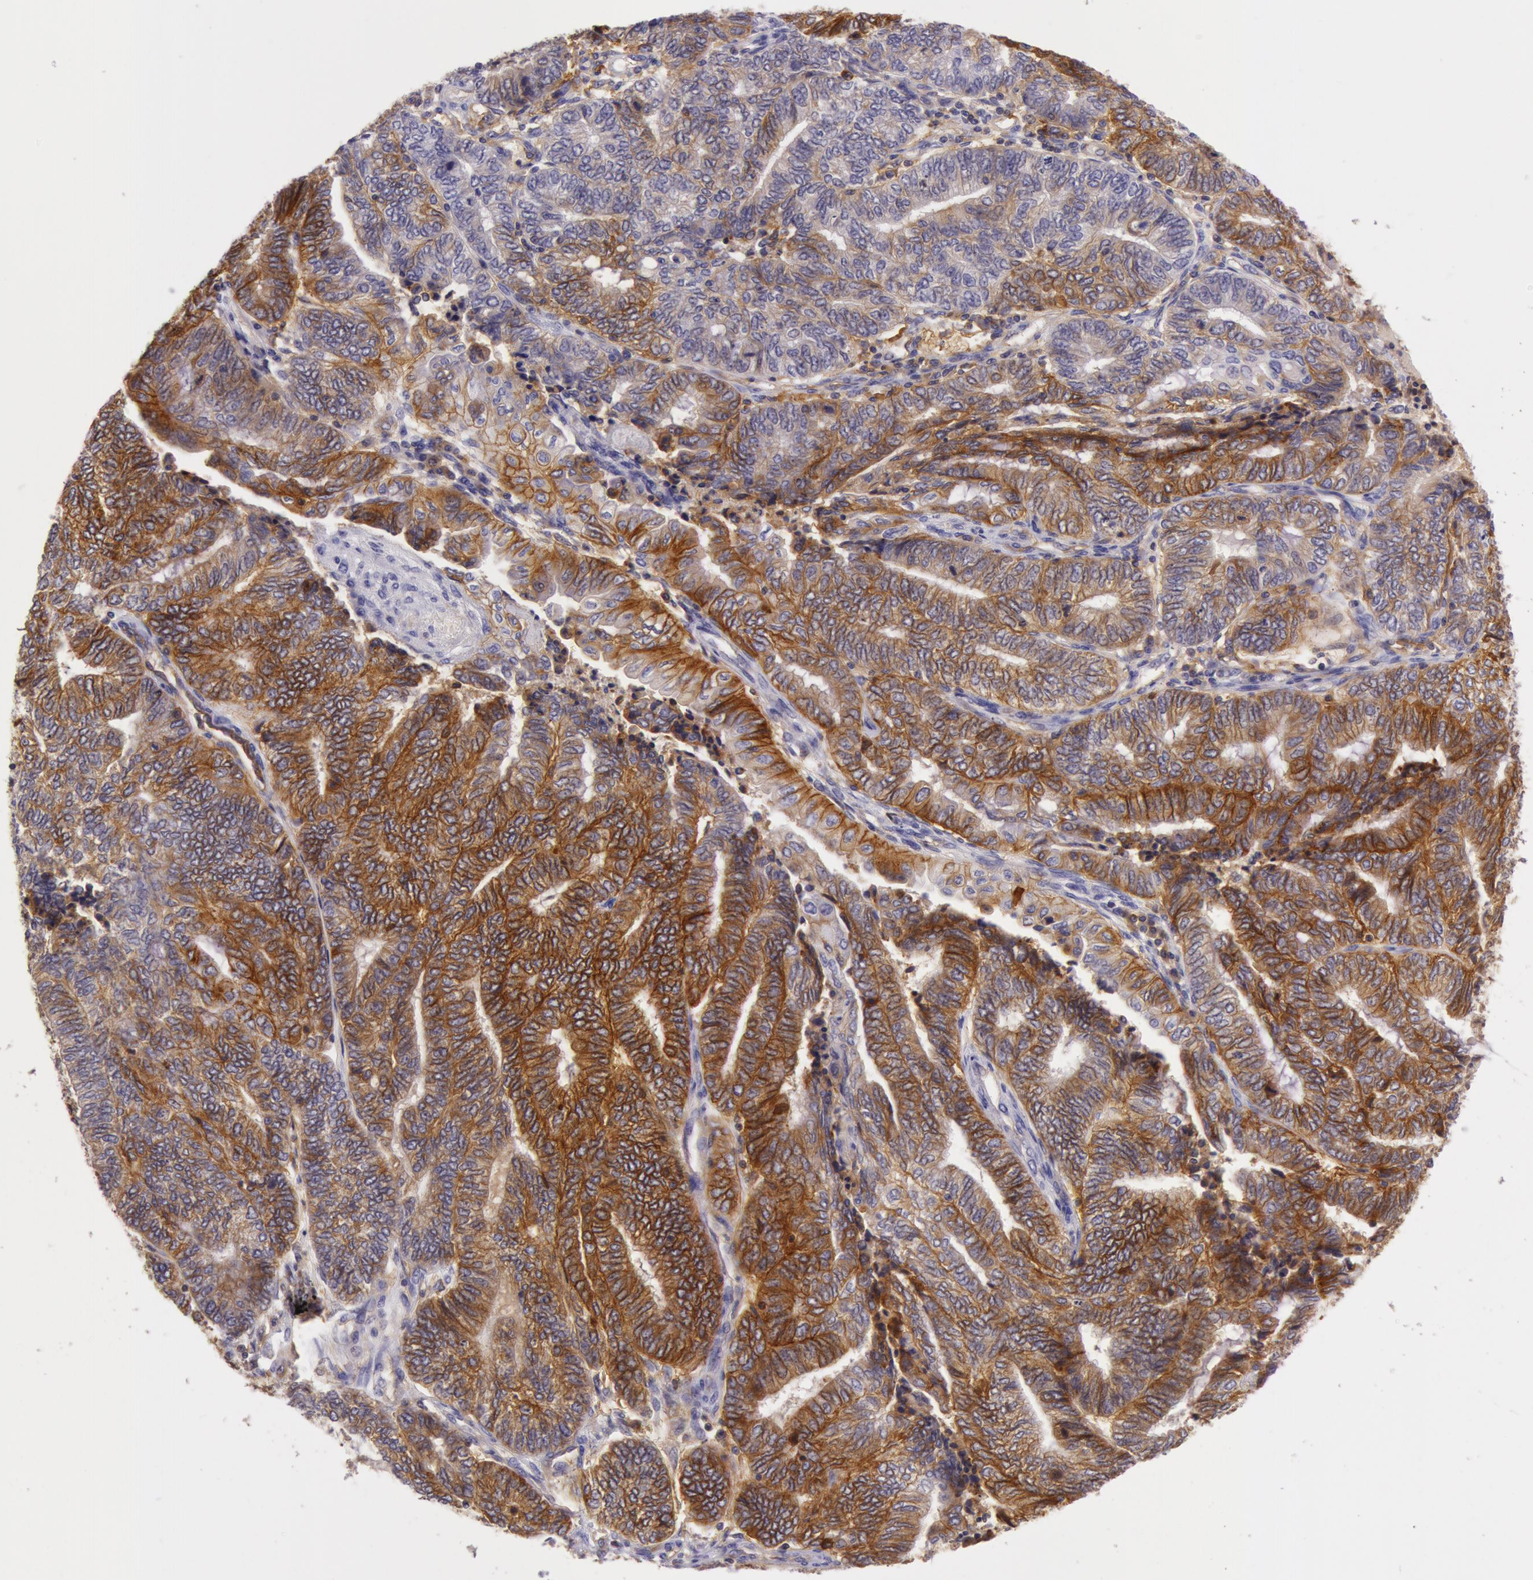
{"staining": {"intensity": "strong", "quantity": "25%-75%", "location": "cytoplasmic/membranous"}, "tissue": "endometrial cancer", "cell_type": "Tumor cells", "image_type": "cancer", "snomed": [{"axis": "morphology", "description": "Adenocarcinoma, NOS"}, {"axis": "topography", "description": "Uterus"}, {"axis": "topography", "description": "Endometrium"}], "caption": "Immunohistochemistry (DAB) staining of human adenocarcinoma (endometrial) demonstrates strong cytoplasmic/membranous protein staining in about 25%-75% of tumor cells.", "gene": "LY75", "patient": {"sex": "female", "age": 70}}